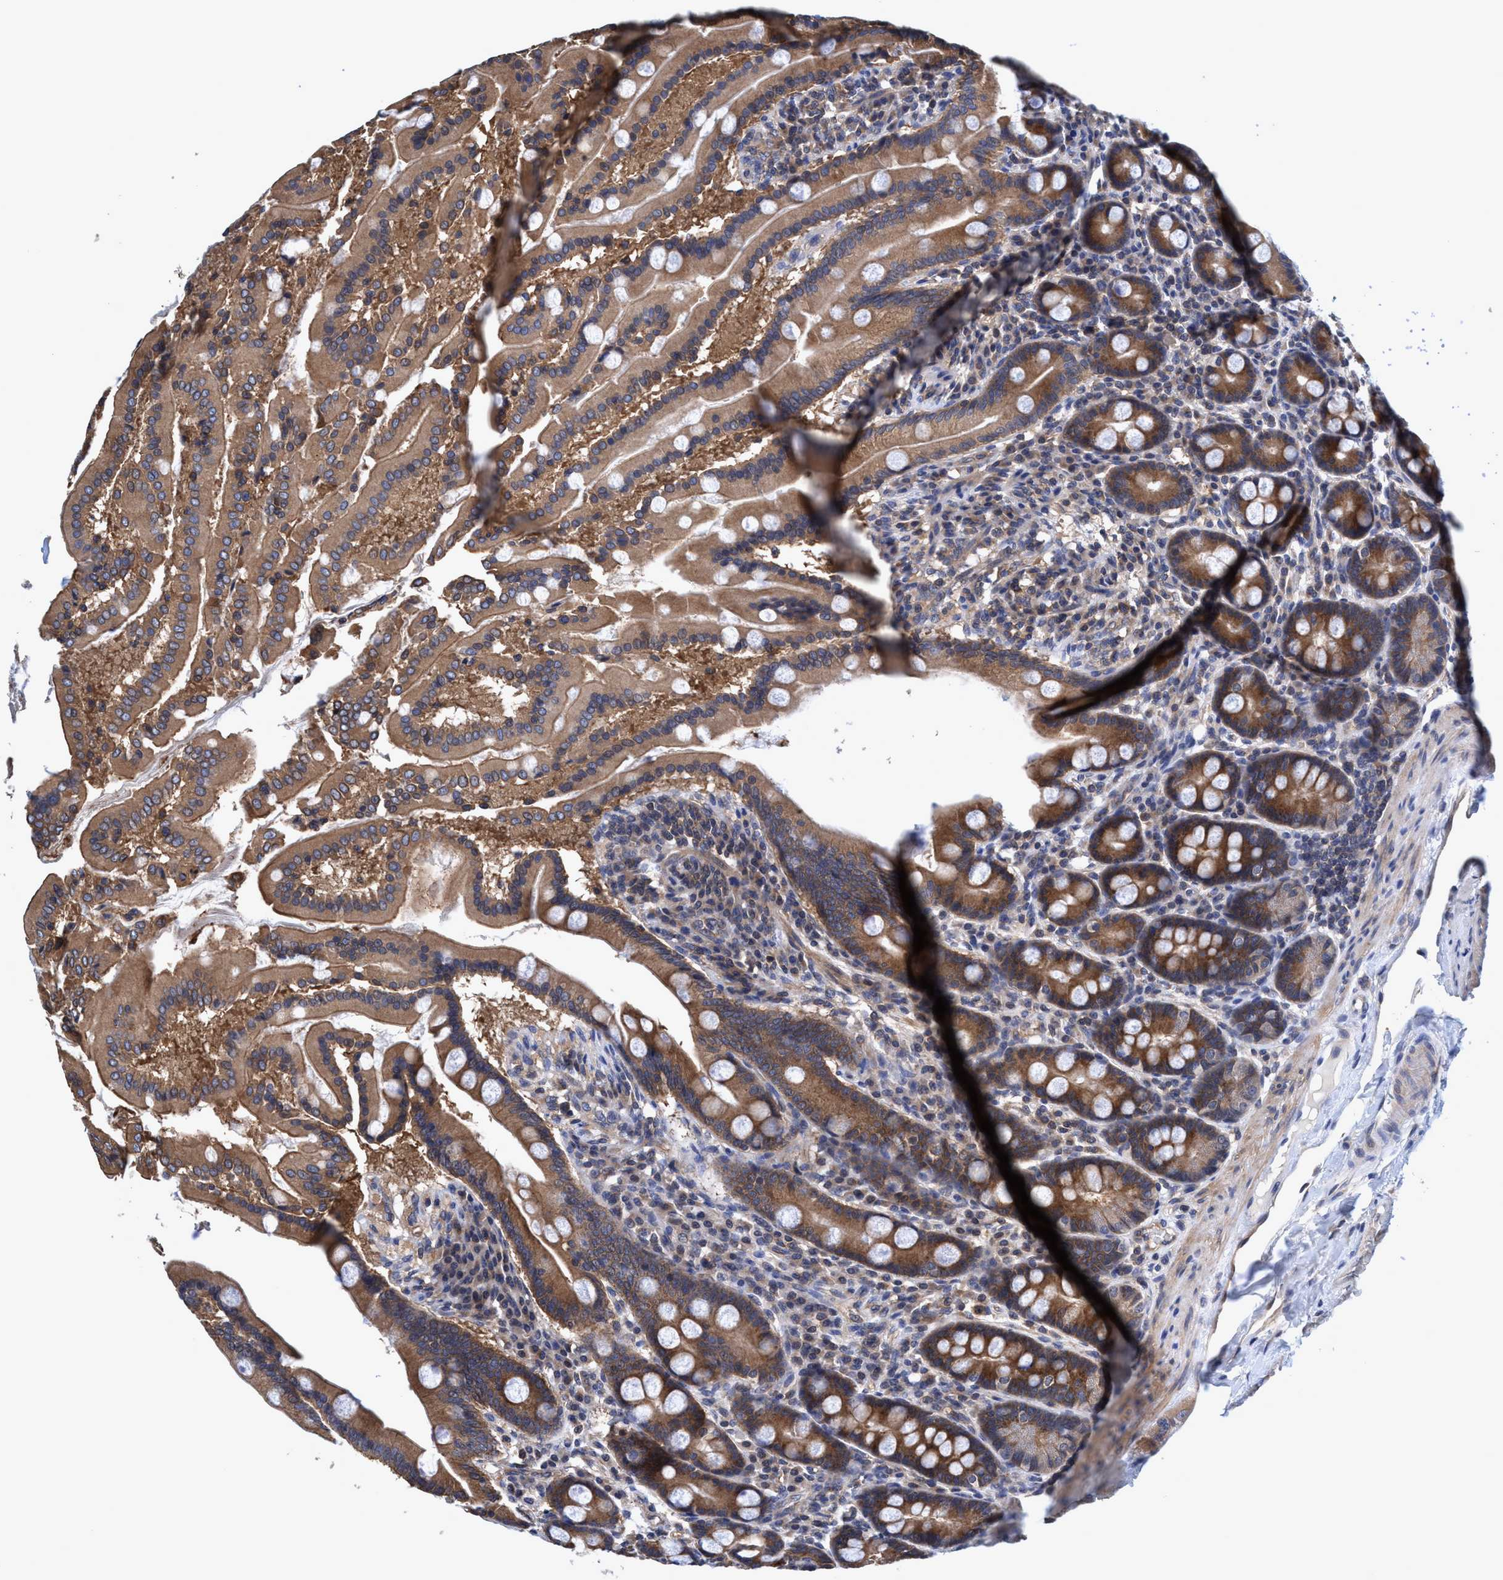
{"staining": {"intensity": "strong", "quantity": ">75%", "location": "cytoplasmic/membranous"}, "tissue": "duodenum", "cell_type": "Glandular cells", "image_type": "normal", "snomed": [{"axis": "morphology", "description": "Normal tissue, NOS"}, {"axis": "topography", "description": "Duodenum"}], "caption": "This micrograph demonstrates immunohistochemistry (IHC) staining of normal duodenum, with high strong cytoplasmic/membranous positivity in about >75% of glandular cells.", "gene": "CALCOCO2", "patient": {"sex": "male", "age": 50}}